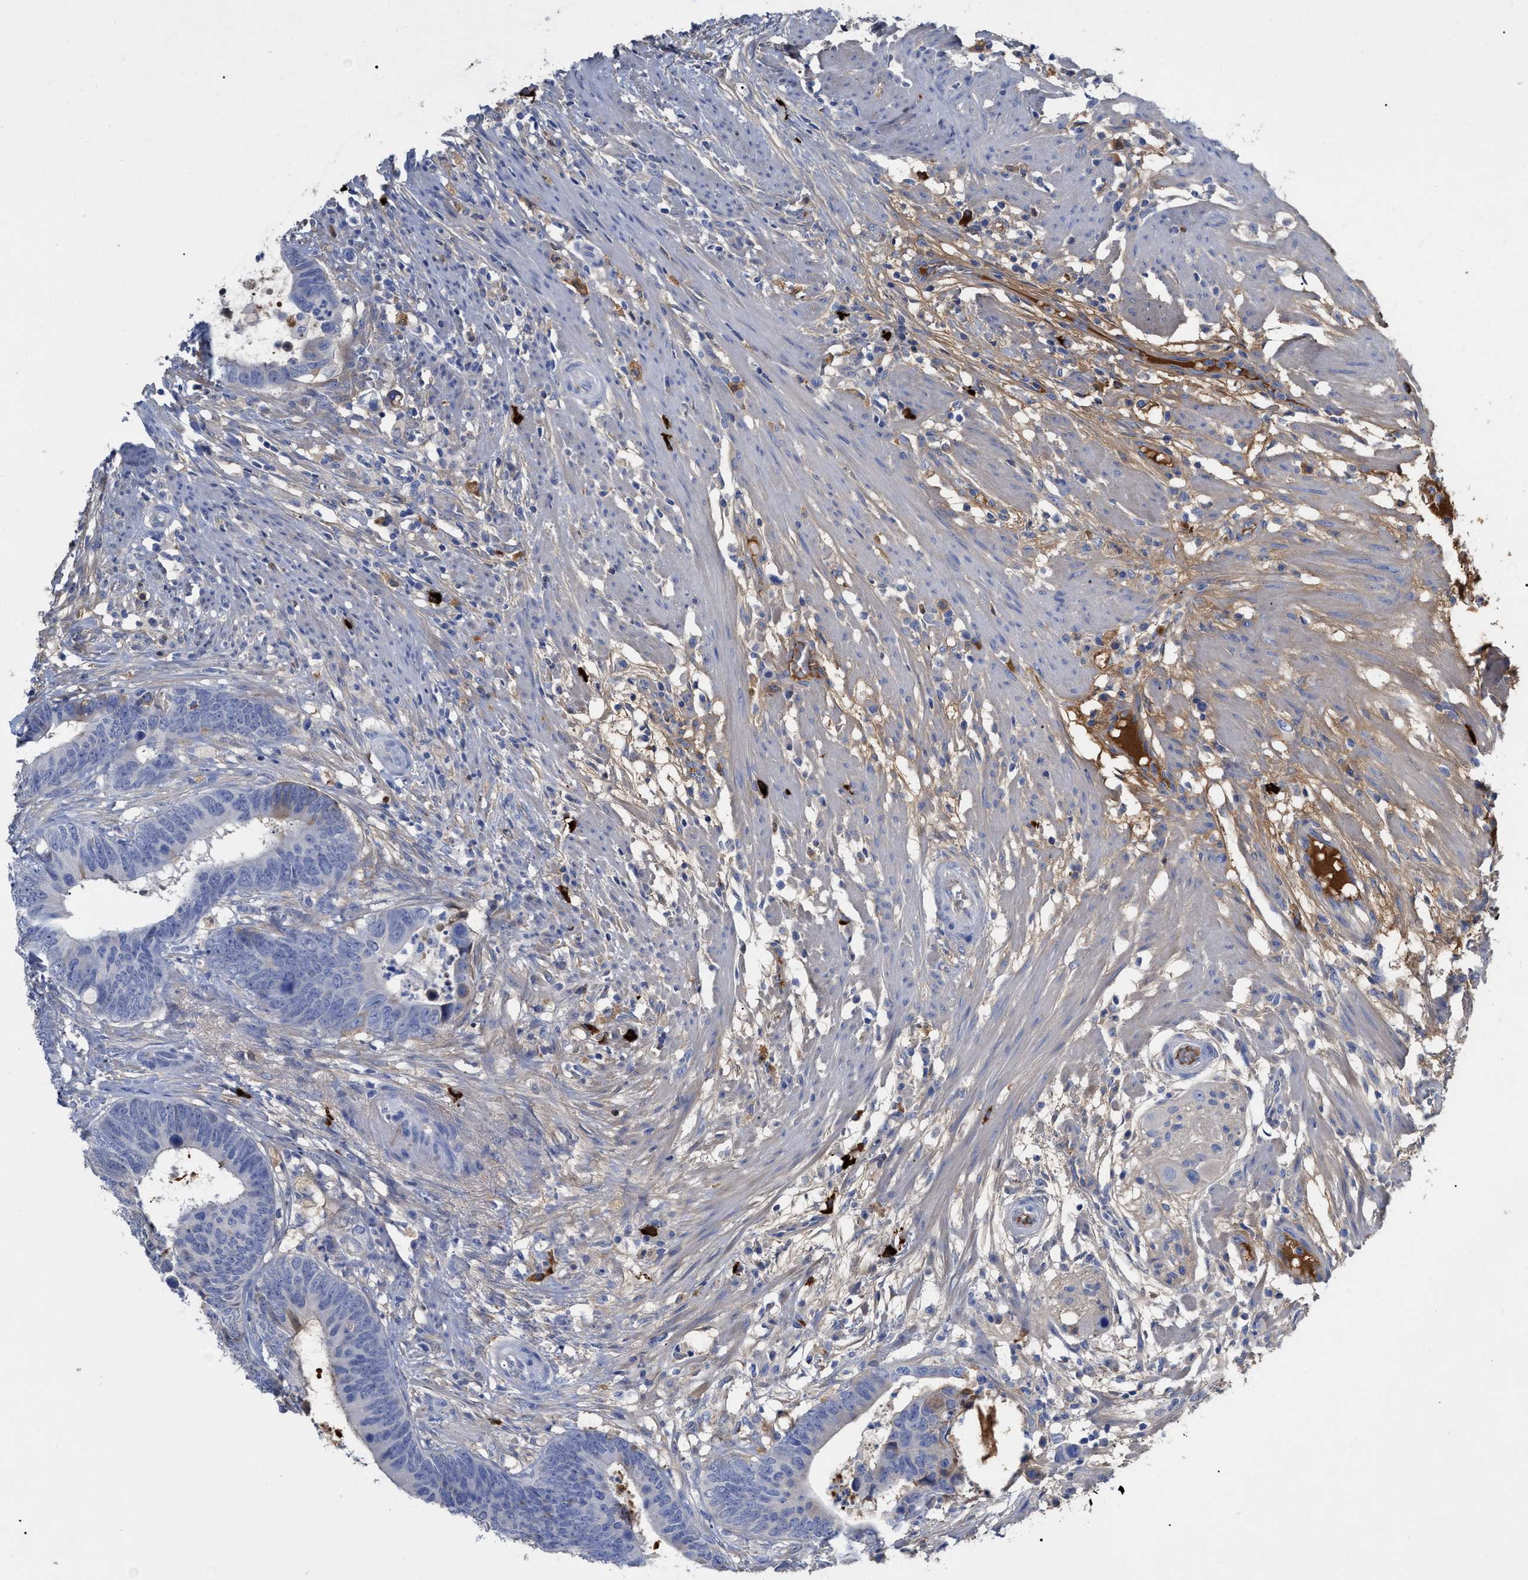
{"staining": {"intensity": "negative", "quantity": "none", "location": "none"}, "tissue": "colorectal cancer", "cell_type": "Tumor cells", "image_type": "cancer", "snomed": [{"axis": "morphology", "description": "Adenocarcinoma, NOS"}, {"axis": "topography", "description": "Colon"}], "caption": "The photomicrograph exhibits no staining of tumor cells in adenocarcinoma (colorectal). Nuclei are stained in blue.", "gene": "IGHV5-51", "patient": {"sex": "male", "age": 56}}